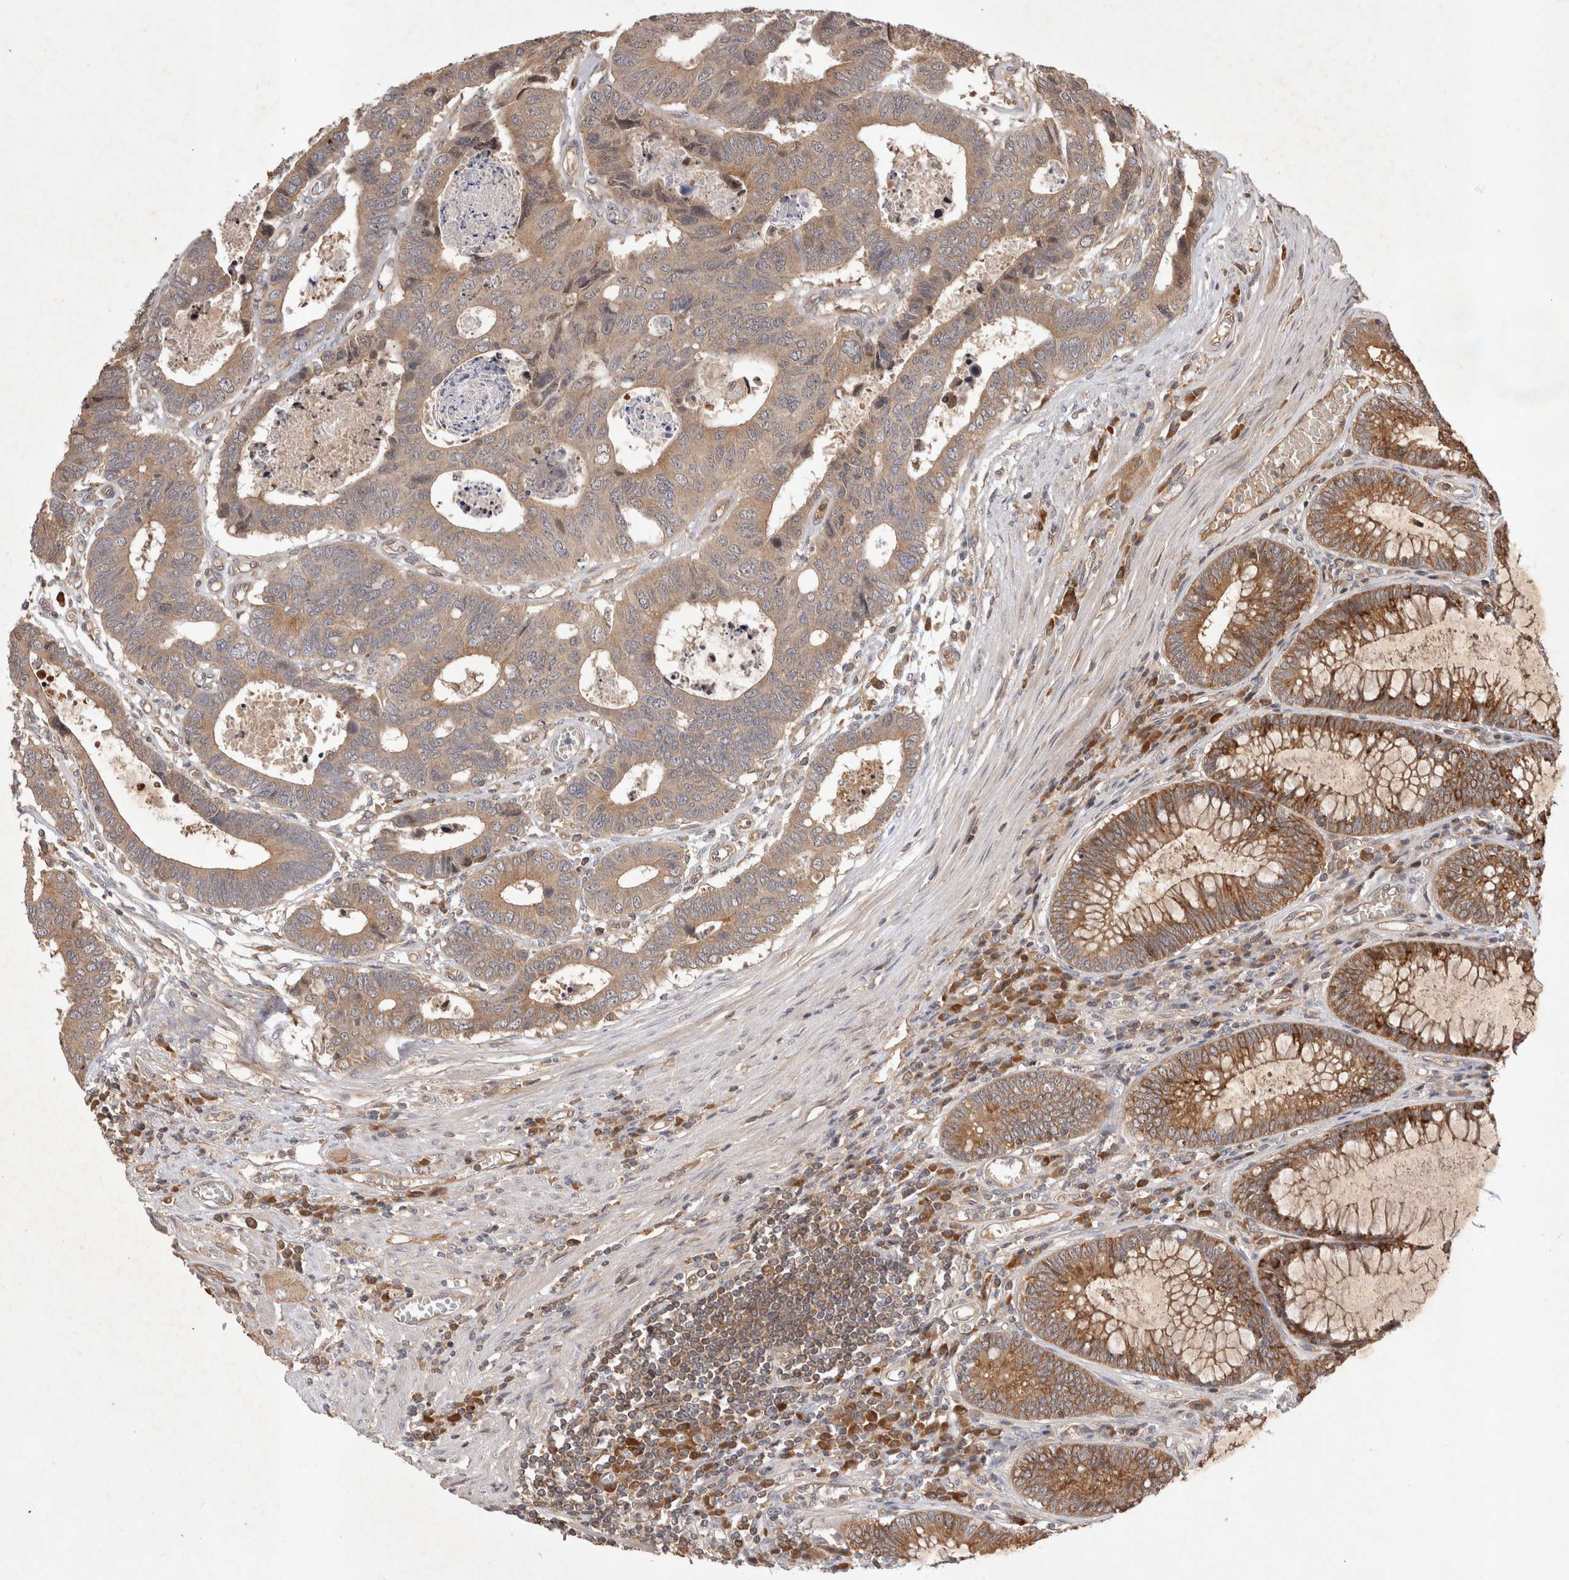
{"staining": {"intensity": "moderate", "quantity": ">75%", "location": "cytoplasmic/membranous"}, "tissue": "colorectal cancer", "cell_type": "Tumor cells", "image_type": "cancer", "snomed": [{"axis": "morphology", "description": "Adenocarcinoma, NOS"}, {"axis": "topography", "description": "Rectum"}], "caption": "Colorectal cancer stained with a brown dye displays moderate cytoplasmic/membranous positive positivity in about >75% of tumor cells.", "gene": "YES1", "patient": {"sex": "male", "age": 84}}